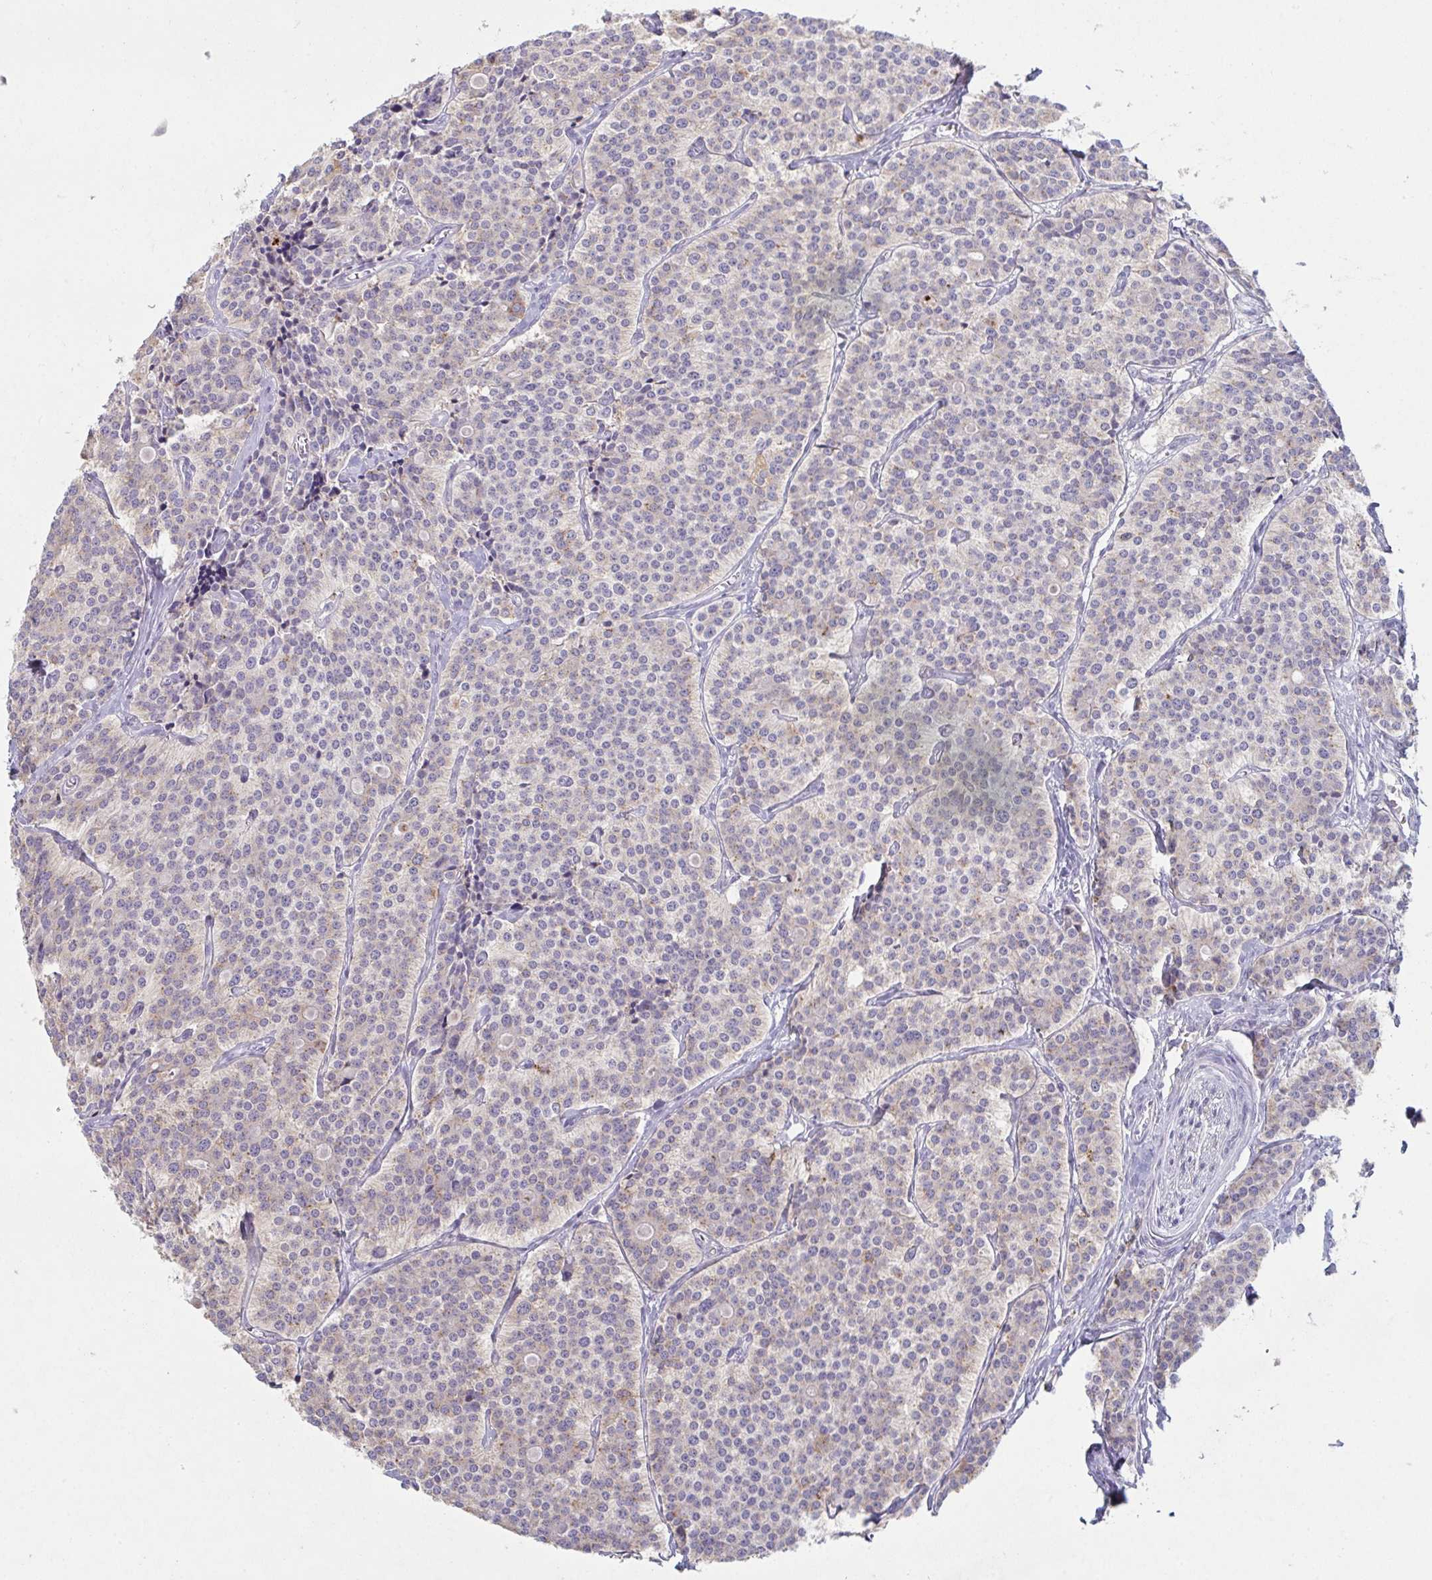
{"staining": {"intensity": "weak", "quantity": "25%-75%", "location": "cytoplasmic/membranous"}, "tissue": "carcinoid", "cell_type": "Tumor cells", "image_type": "cancer", "snomed": [{"axis": "morphology", "description": "Carcinoid, malignant, NOS"}, {"axis": "topography", "description": "Small intestine"}], "caption": "Immunohistochemistry of malignant carcinoid exhibits low levels of weak cytoplasmic/membranous expression in about 25%-75% of tumor cells. The protein of interest is shown in brown color, while the nuclei are stained blue.", "gene": "ADAM21", "patient": {"sex": "male", "age": 63}}